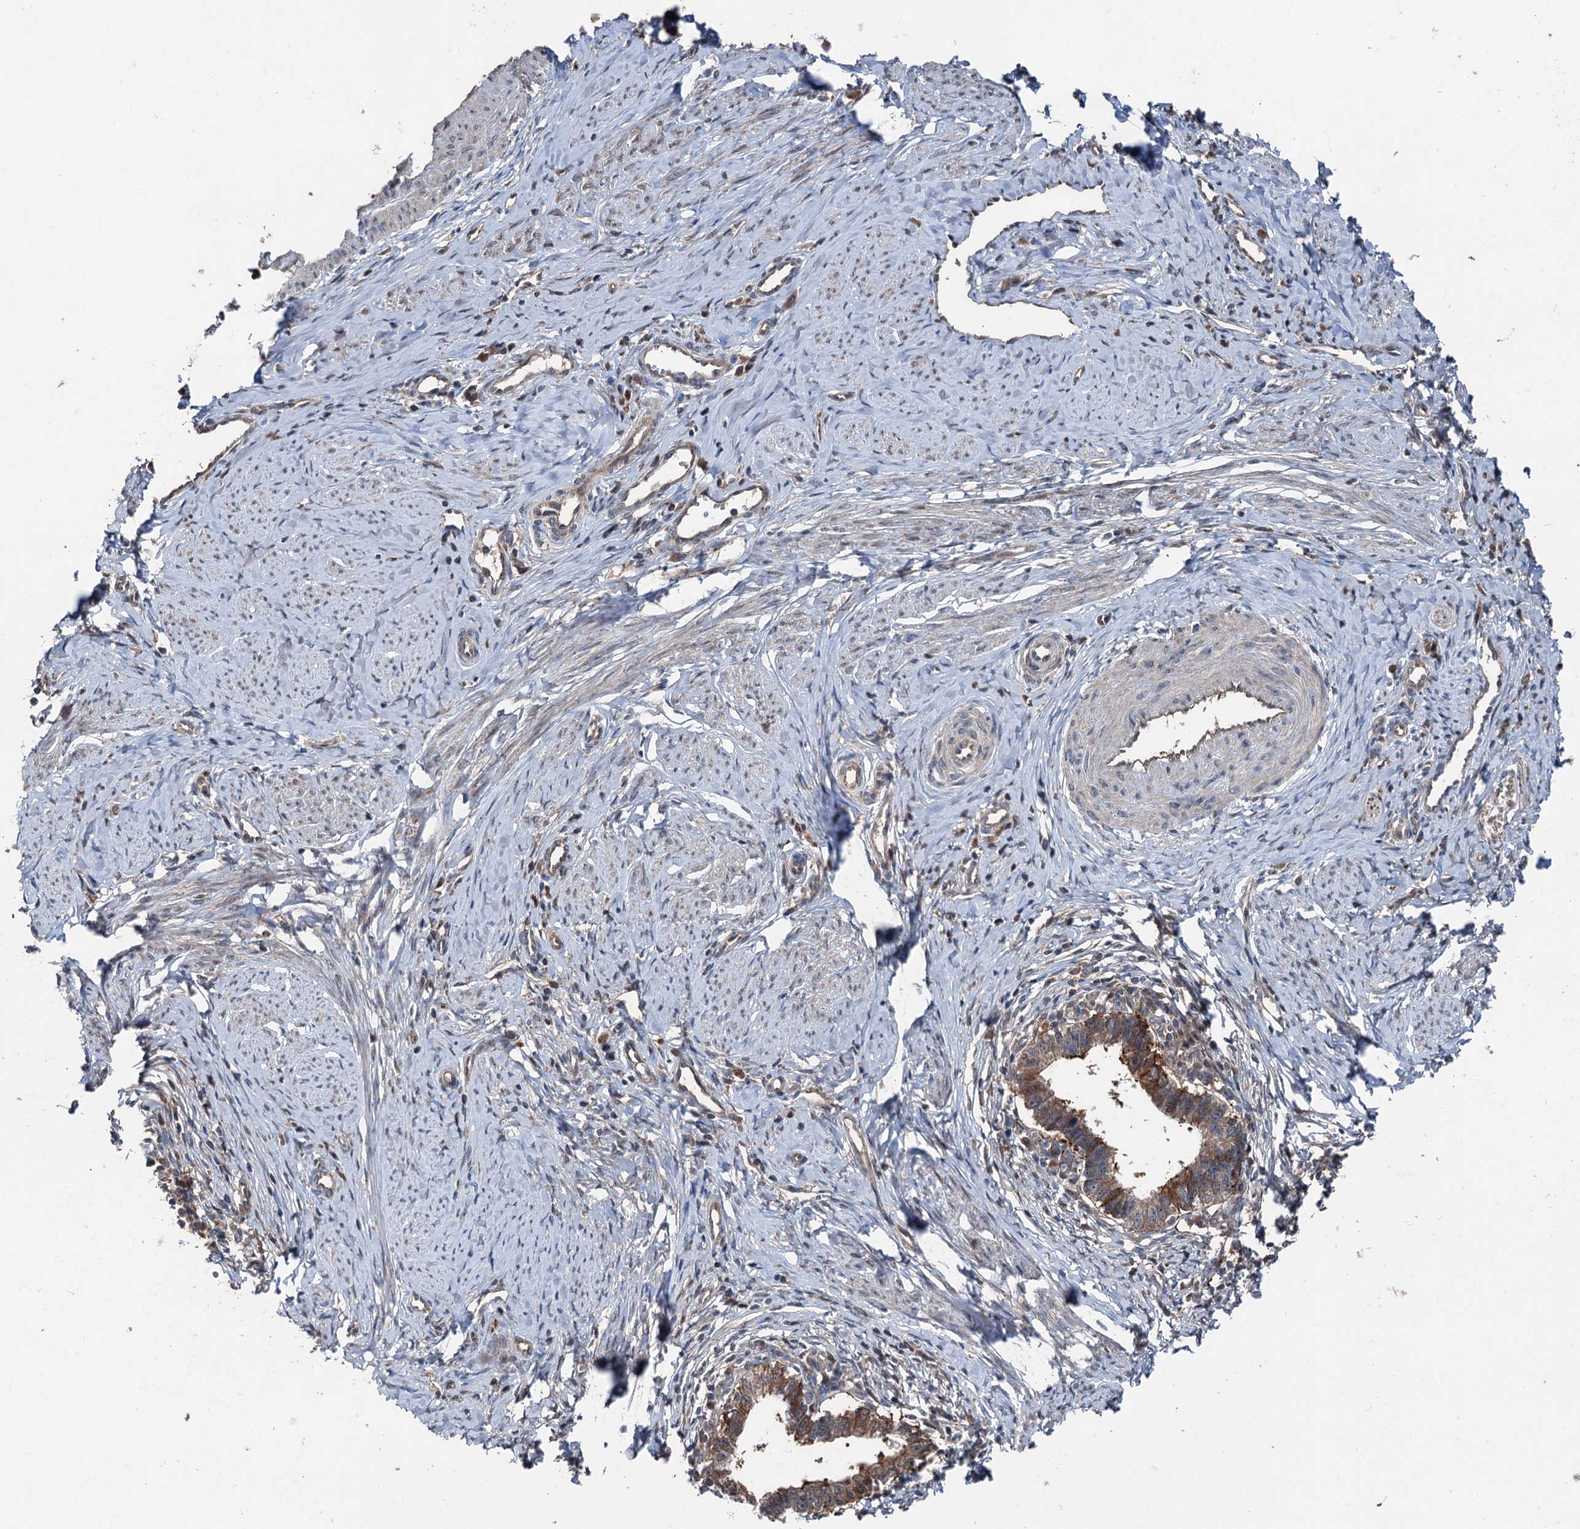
{"staining": {"intensity": "moderate", "quantity": ">75%", "location": "cytoplasmic/membranous"}, "tissue": "cervical cancer", "cell_type": "Tumor cells", "image_type": "cancer", "snomed": [{"axis": "morphology", "description": "Adenocarcinoma, NOS"}, {"axis": "topography", "description": "Cervix"}], "caption": "Cervical cancer tissue displays moderate cytoplasmic/membranous staining in about >75% of tumor cells, visualized by immunohistochemistry. (DAB (3,3'-diaminobenzidine) IHC, brown staining for protein, blue staining for nuclei).", "gene": "PSMD13", "patient": {"sex": "female", "age": 36}}